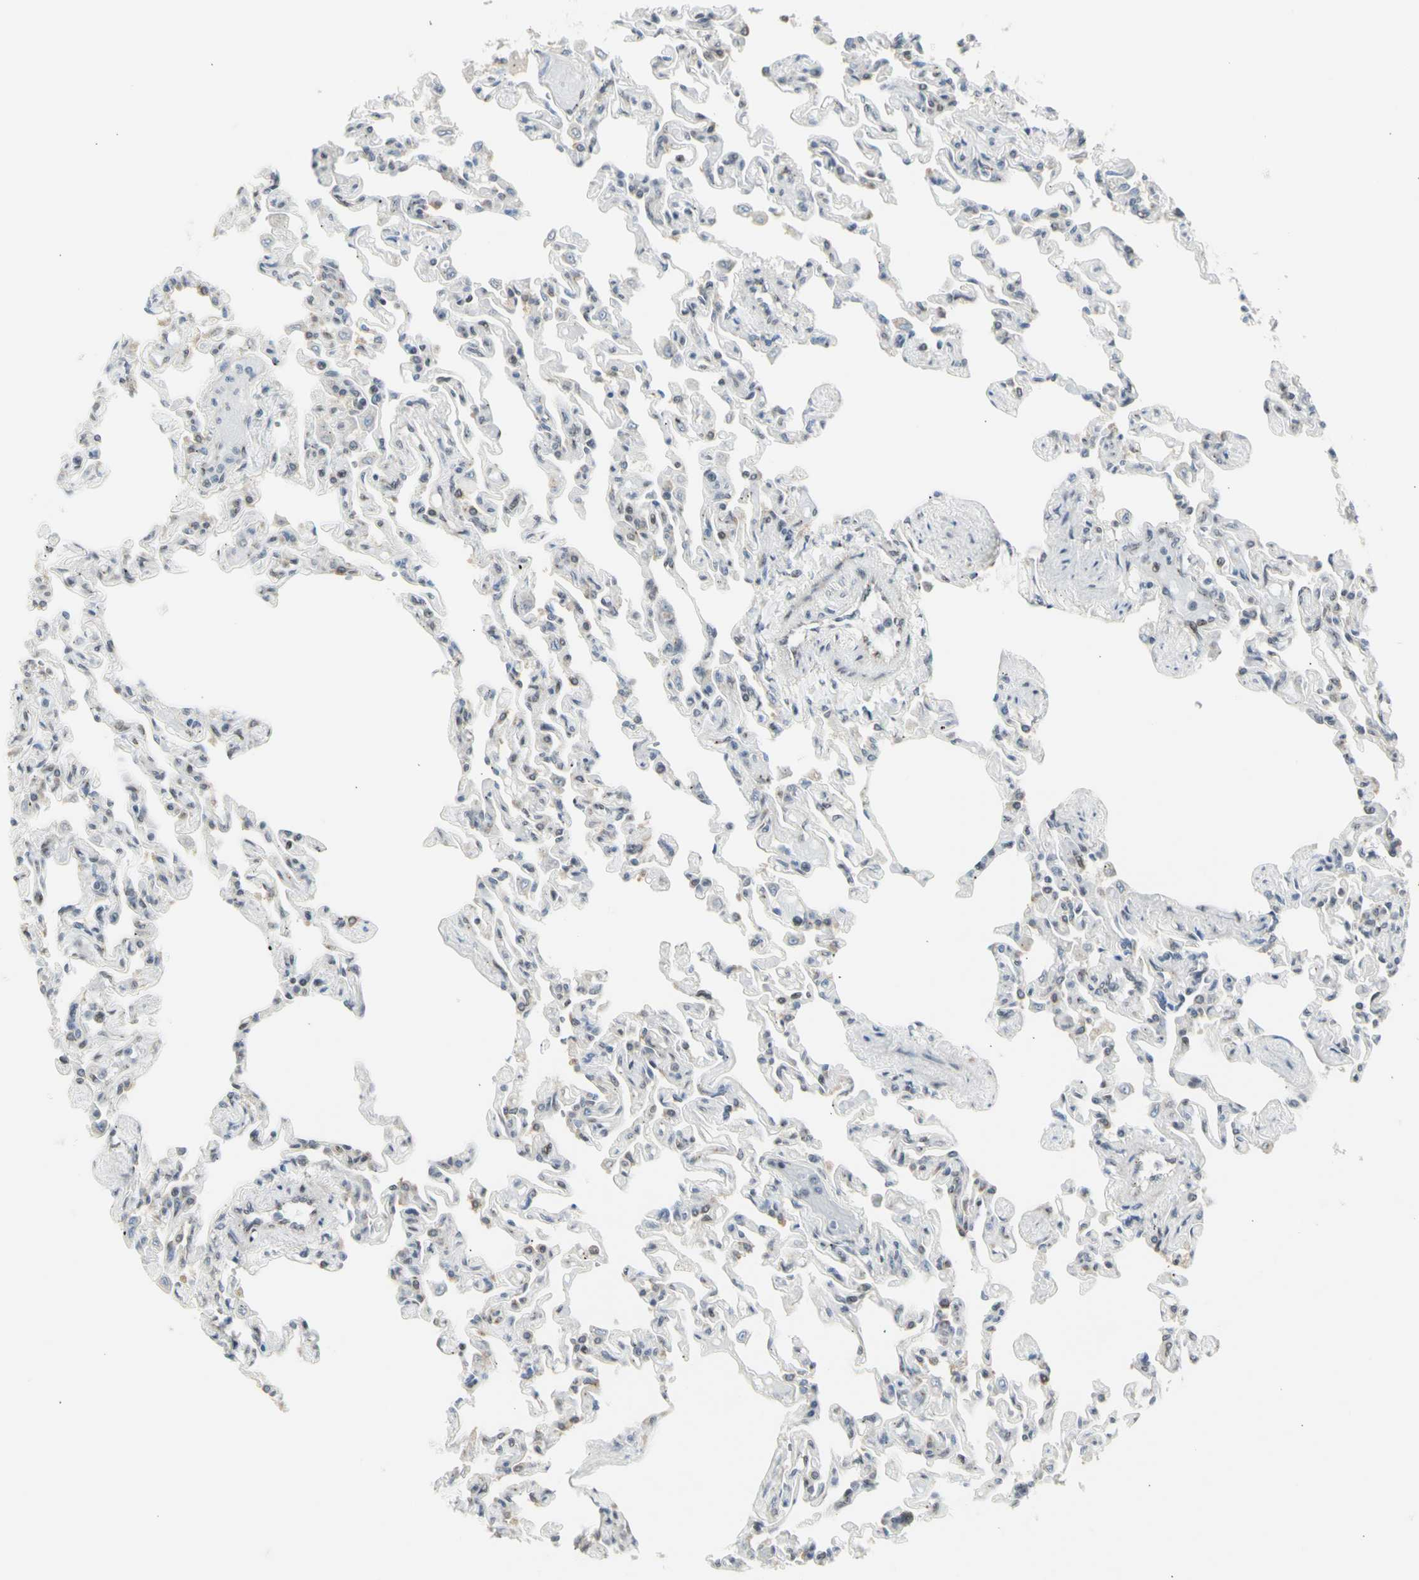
{"staining": {"intensity": "weak", "quantity": "25%-75%", "location": "cytoplasmic/membranous"}, "tissue": "lung", "cell_type": "Alveolar cells", "image_type": "normal", "snomed": [{"axis": "morphology", "description": "Normal tissue, NOS"}, {"axis": "topography", "description": "Lung"}], "caption": "The image reveals staining of benign lung, revealing weak cytoplasmic/membranous protein expression (brown color) within alveolar cells. The staining is performed using DAB (3,3'-diaminobenzidine) brown chromogen to label protein expression. The nuclei are counter-stained blue using hematoxylin.", "gene": "DHRS7B", "patient": {"sex": "male", "age": 21}}